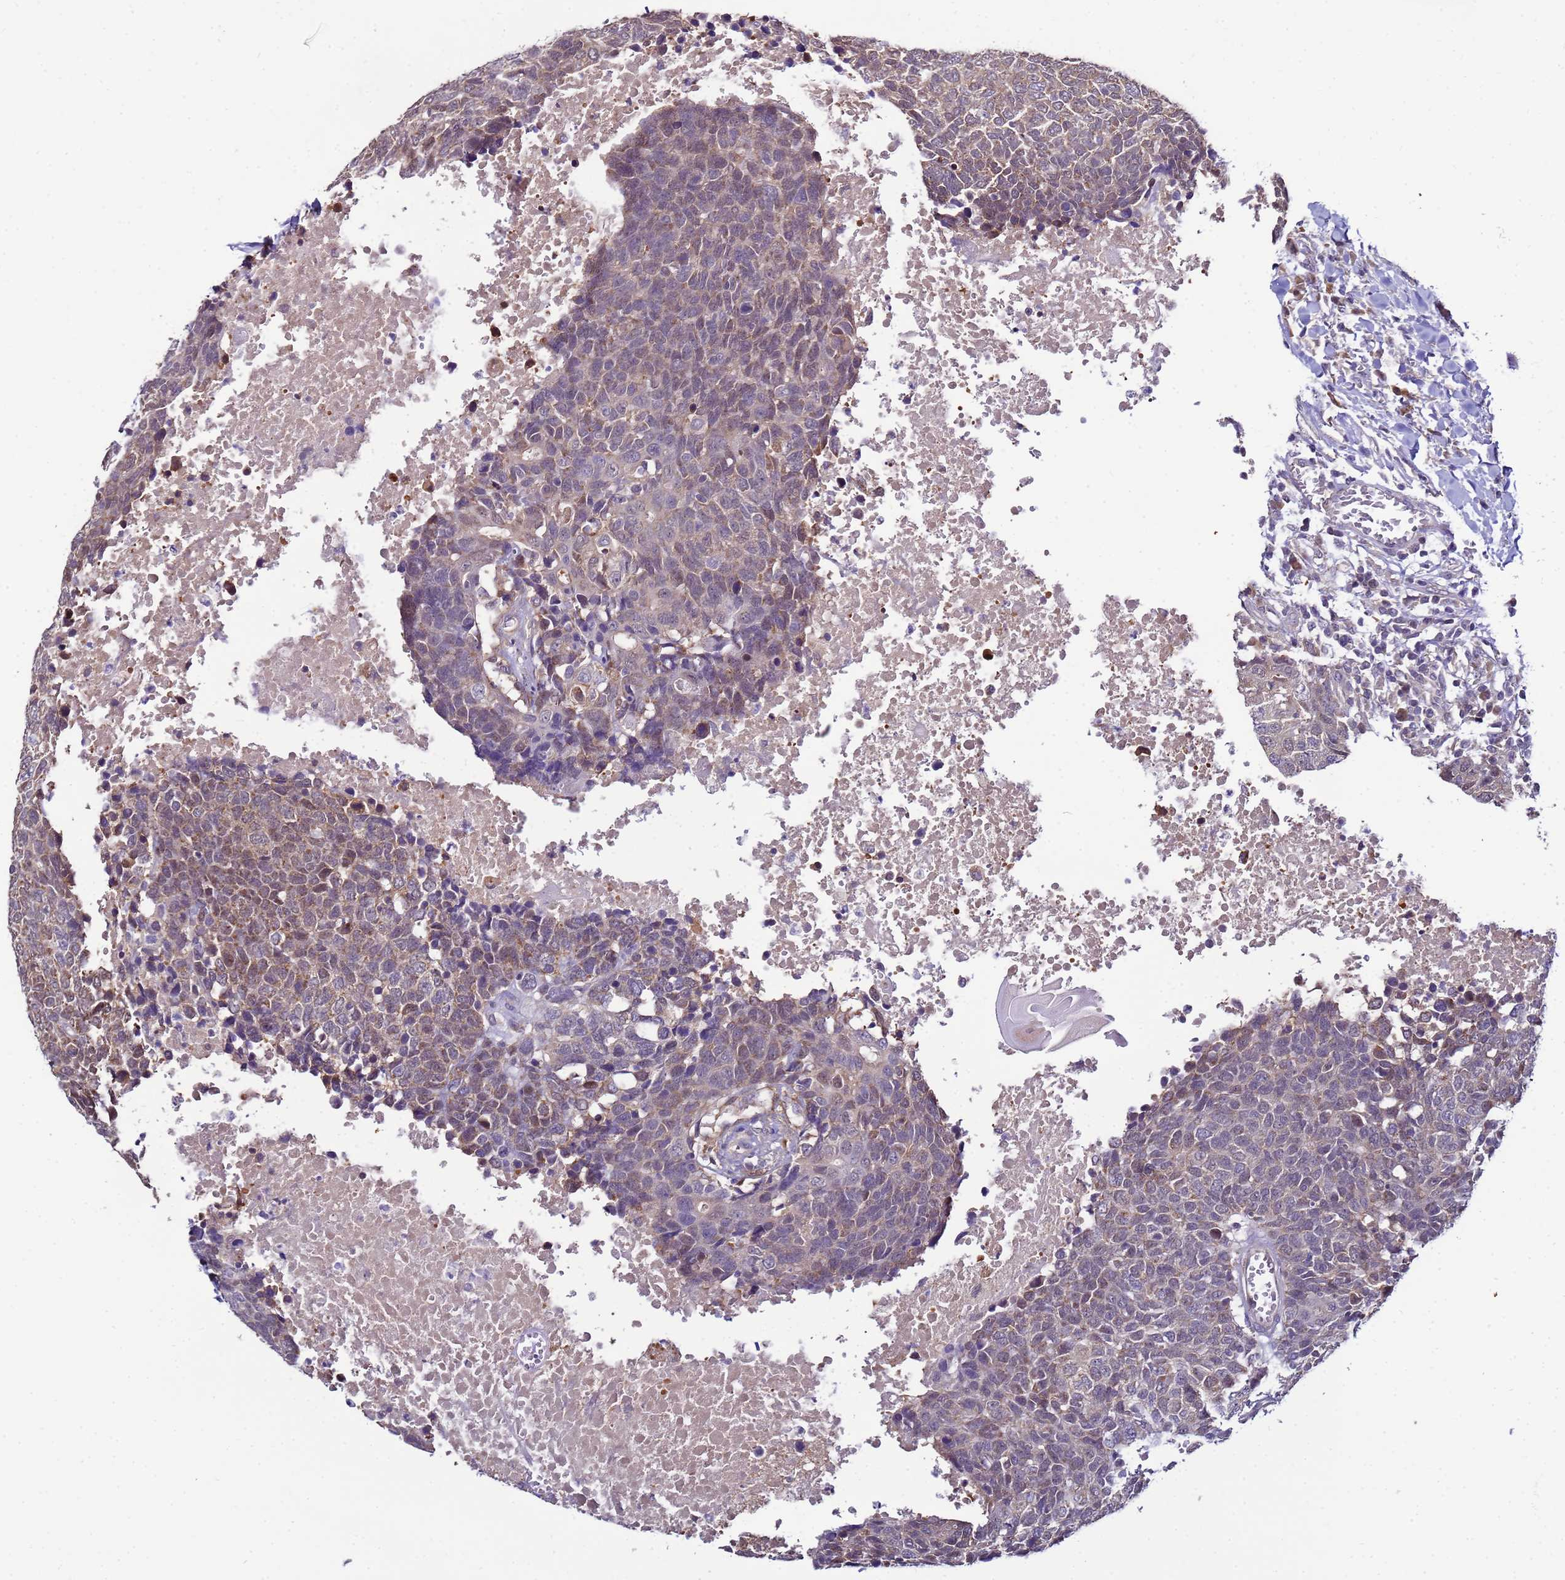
{"staining": {"intensity": "weak", "quantity": "<25%", "location": "cytoplasmic/membranous"}, "tissue": "head and neck cancer", "cell_type": "Tumor cells", "image_type": "cancer", "snomed": [{"axis": "morphology", "description": "Squamous cell carcinoma, NOS"}, {"axis": "topography", "description": "Head-Neck"}], "caption": "A high-resolution micrograph shows immunohistochemistry (IHC) staining of head and neck cancer (squamous cell carcinoma), which shows no significant positivity in tumor cells.", "gene": "NAXE", "patient": {"sex": "male", "age": 66}}